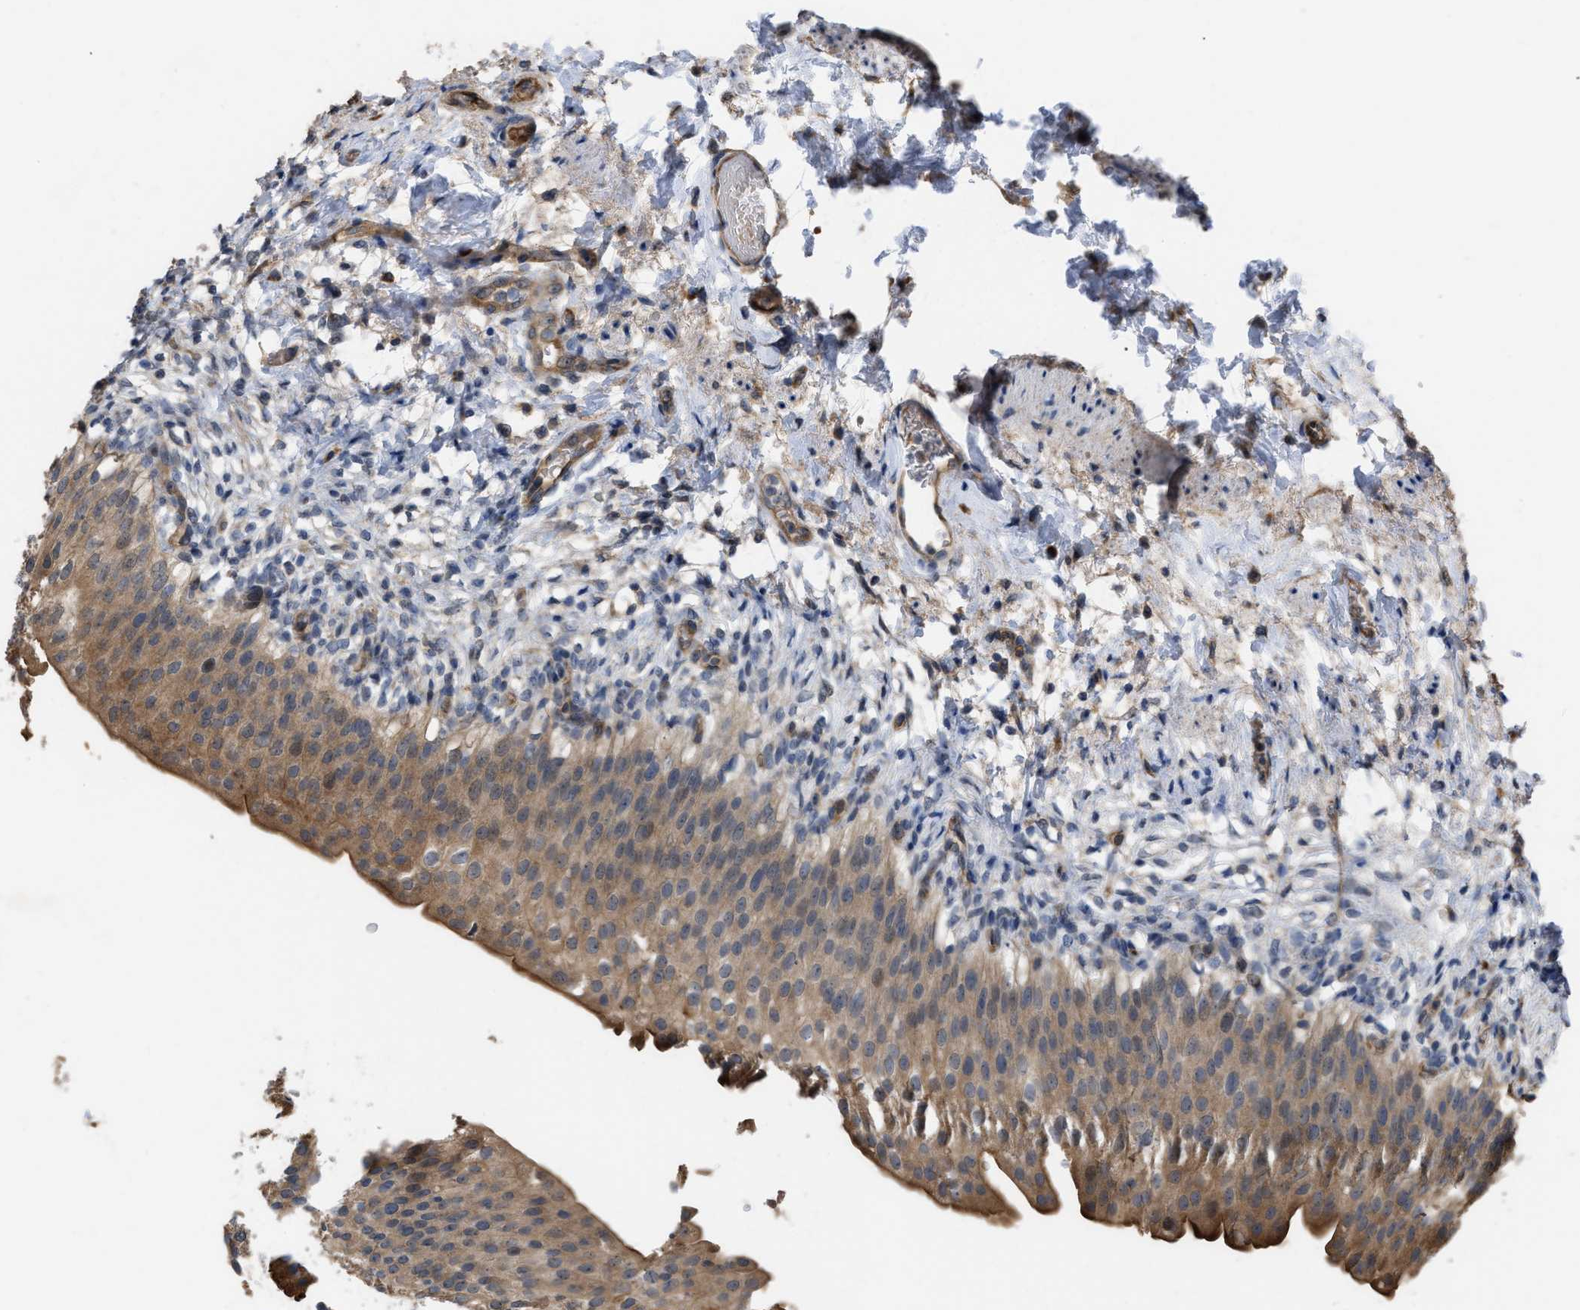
{"staining": {"intensity": "moderate", "quantity": ">75%", "location": "cytoplasmic/membranous"}, "tissue": "urinary bladder", "cell_type": "Urothelial cells", "image_type": "normal", "snomed": [{"axis": "morphology", "description": "Normal tissue, NOS"}, {"axis": "topography", "description": "Urinary bladder"}], "caption": "DAB (3,3'-diaminobenzidine) immunohistochemical staining of benign urinary bladder demonstrates moderate cytoplasmic/membranous protein staining in approximately >75% of urothelial cells.", "gene": "SLC4A11", "patient": {"sex": "female", "age": 60}}